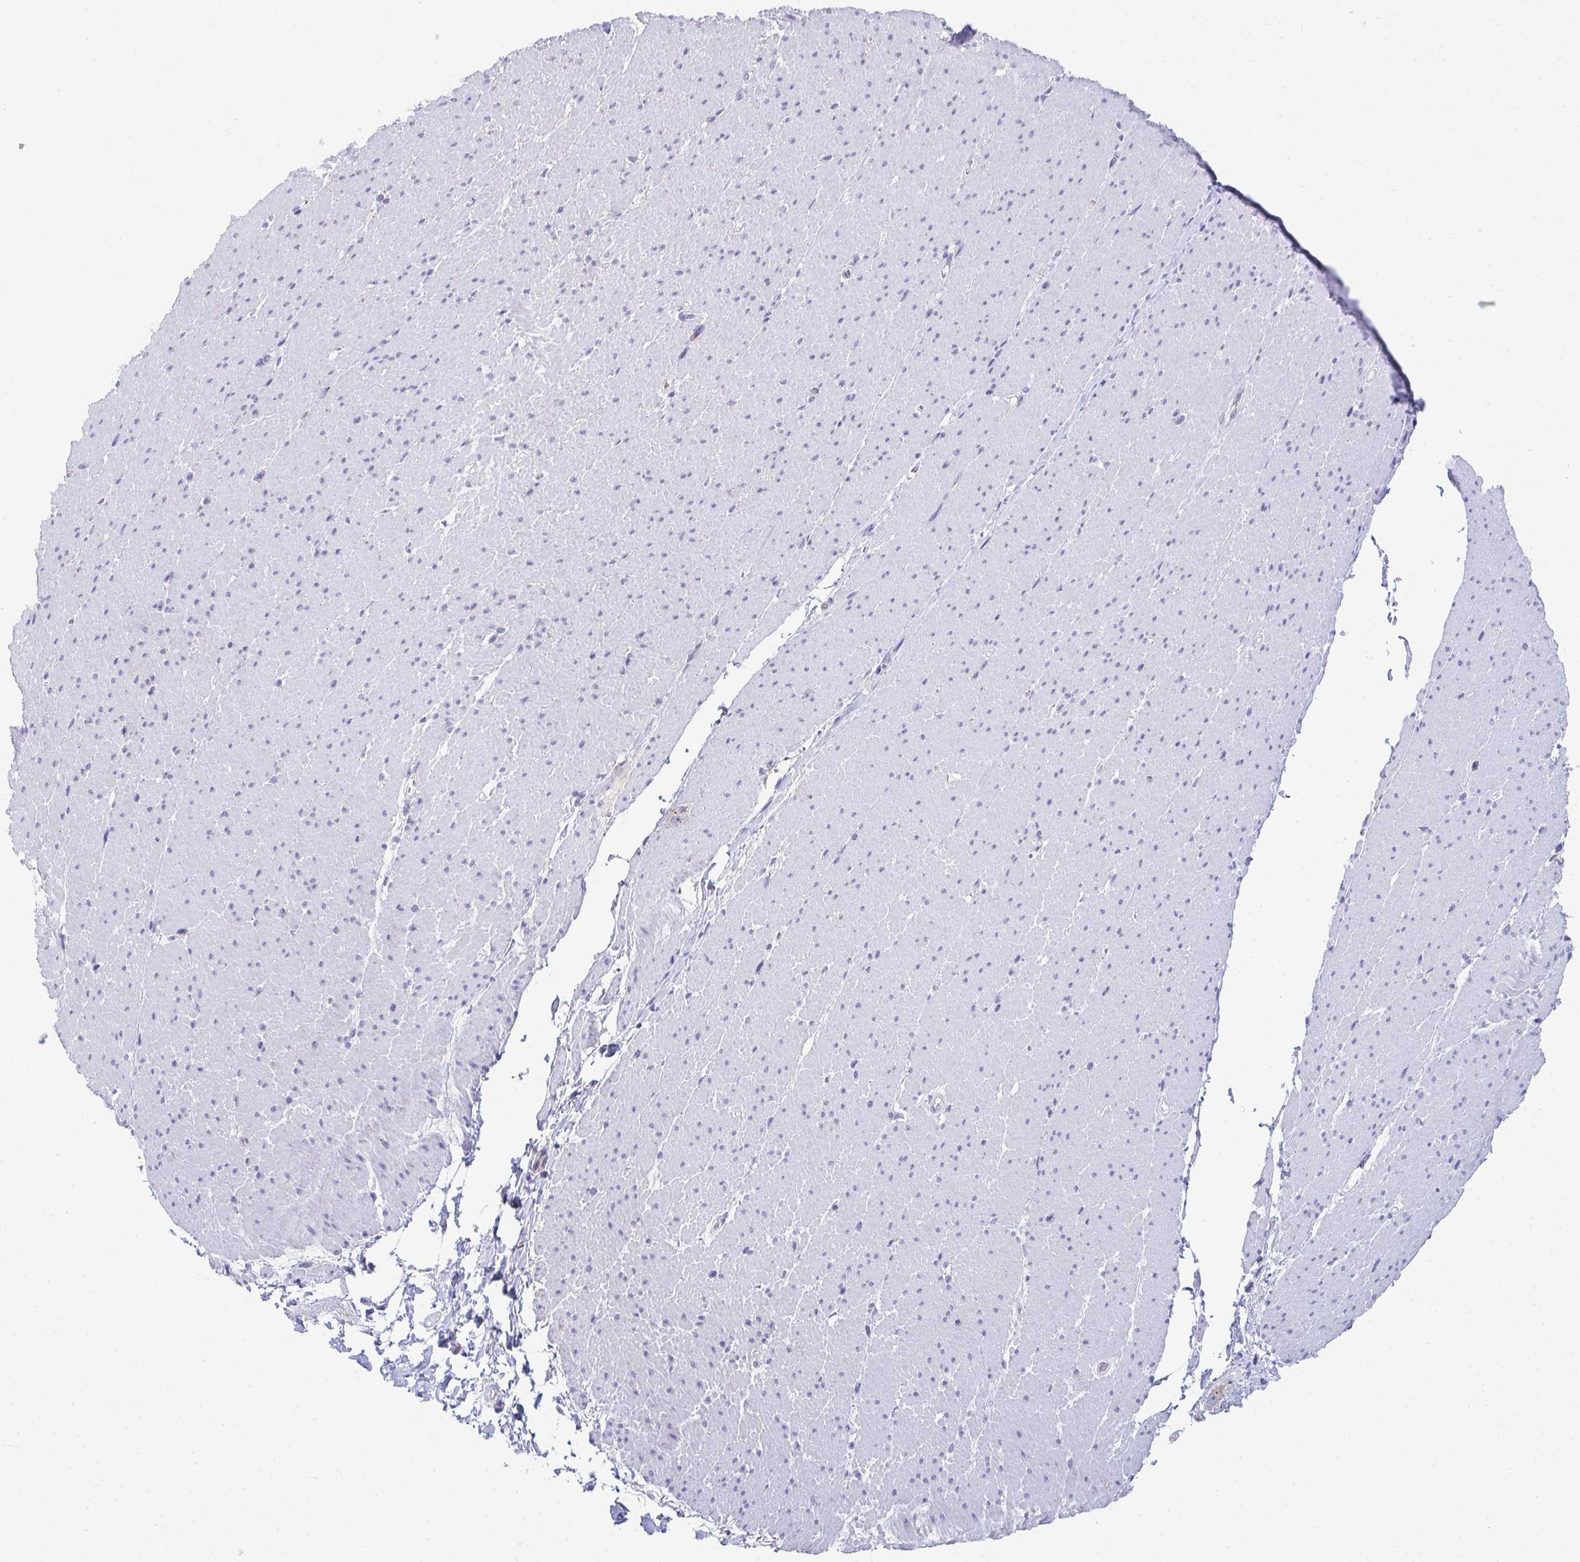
{"staining": {"intensity": "negative", "quantity": "none", "location": "none"}, "tissue": "smooth muscle", "cell_type": "Smooth muscle cells", "image_type": "normal", "snomed": [{"axis": "morphology", "description": "Normal tissue, NOS"}, {"axis": "topography", "description": "Smooth muscle"}, {"axis": "topography", "description": "Rectum"}], "caption": "A high-resolution image shows immunohistochemistry staining of normal smooth muscle, which displays no significant positivity in smooth muscle cells.", "gene": "TMPRSS2", "patient": {"sex": "male", "age": 53}}